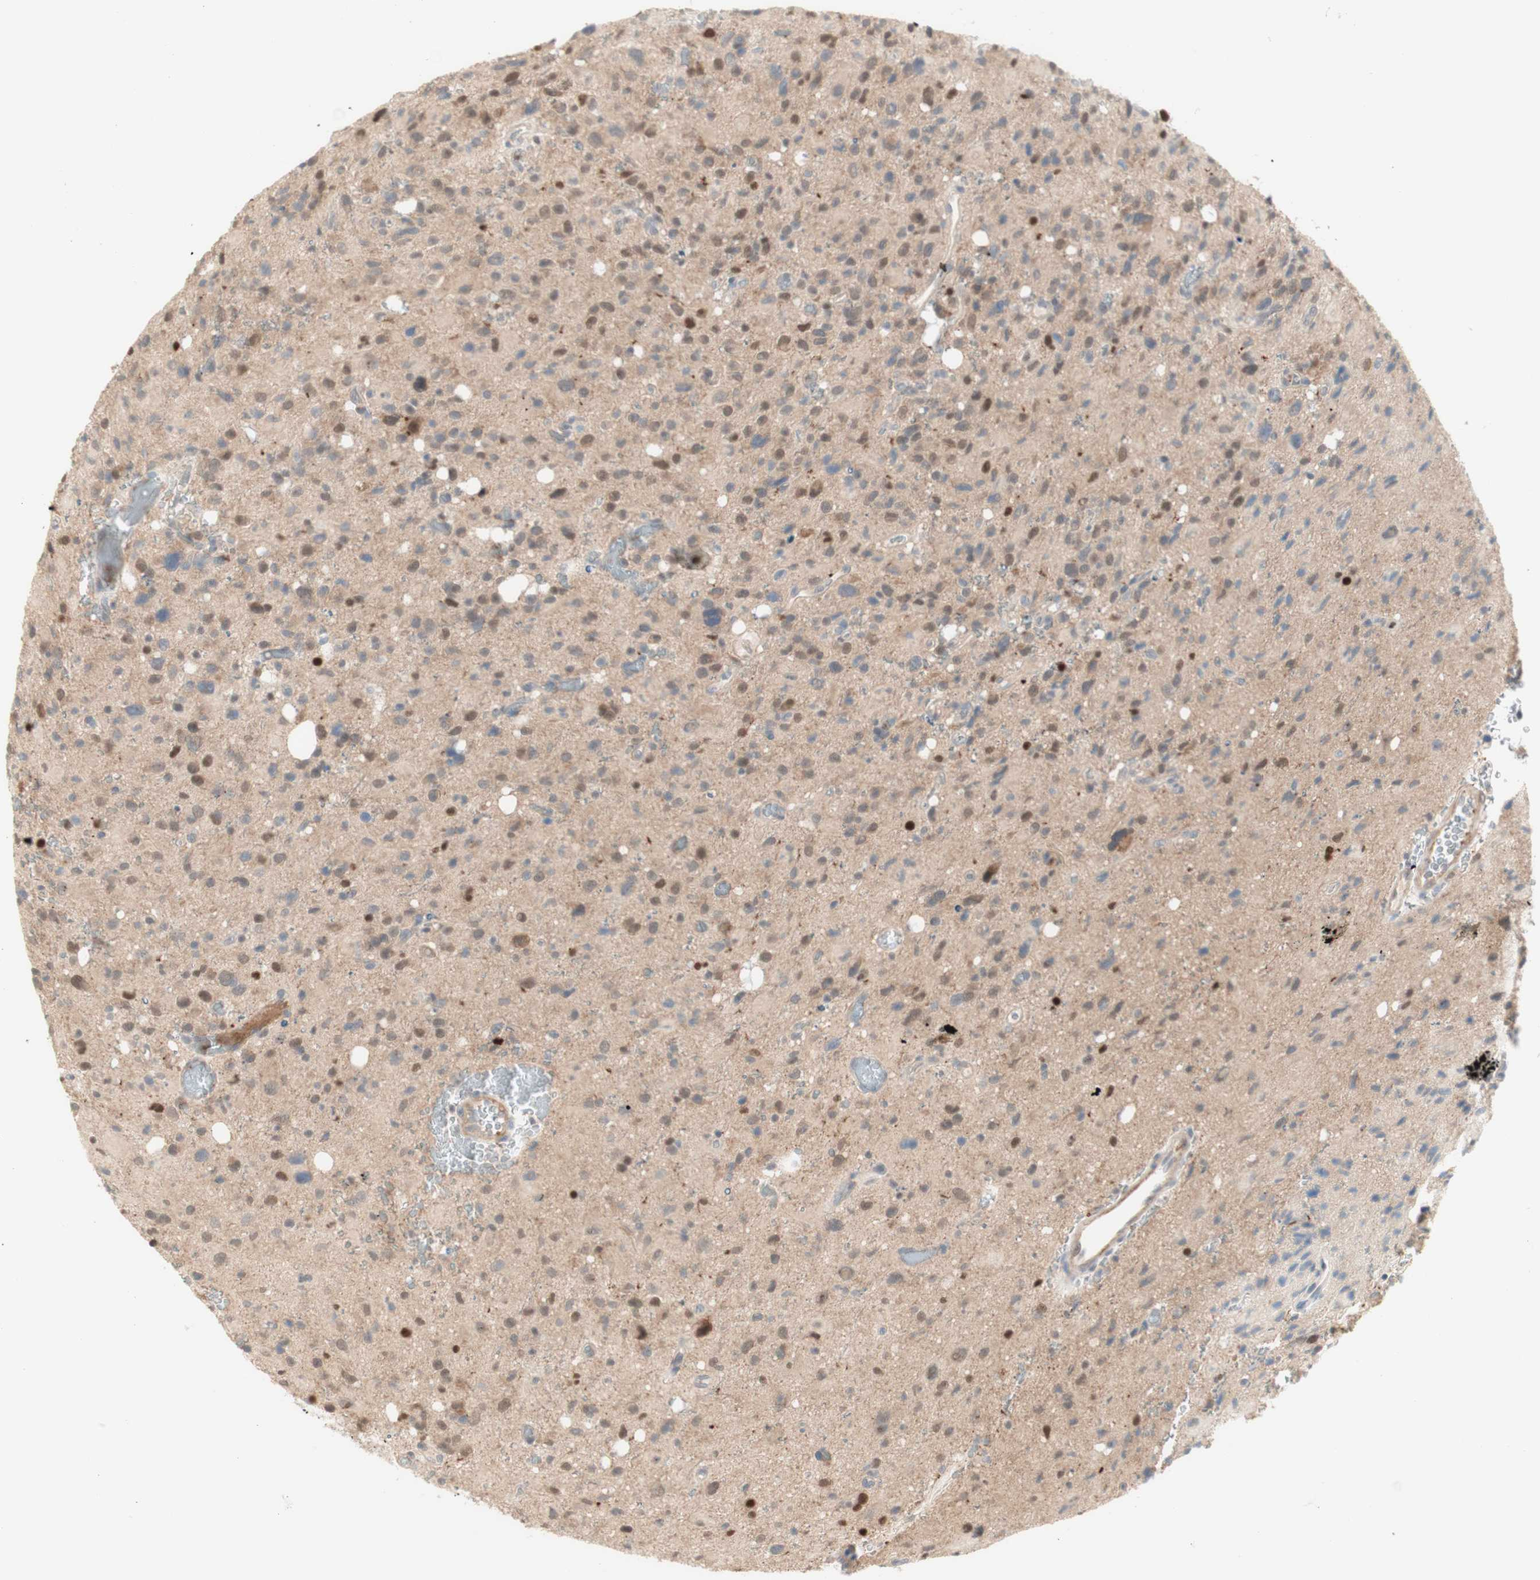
{"staining": {"intensity": "weak", "quantity": "25%-75%", "location": "nuclear"}, "tissue": "glioma", "cell_type": "Tumor cells", "image_type": "cancer", "snomed": [{"axis": "morphology", "description": "Glioma, malignant, High grade"}, {"axis": "topography", "description": "Brain"}], "caption": "There is low levels of weak nuclear expression in tumor cells of malignant glioma (high-grade), as demonstrated by immunohistochemical staining (brown color).", "gene": "RFNG", "patient": {"sex": "male", "age": 48}}